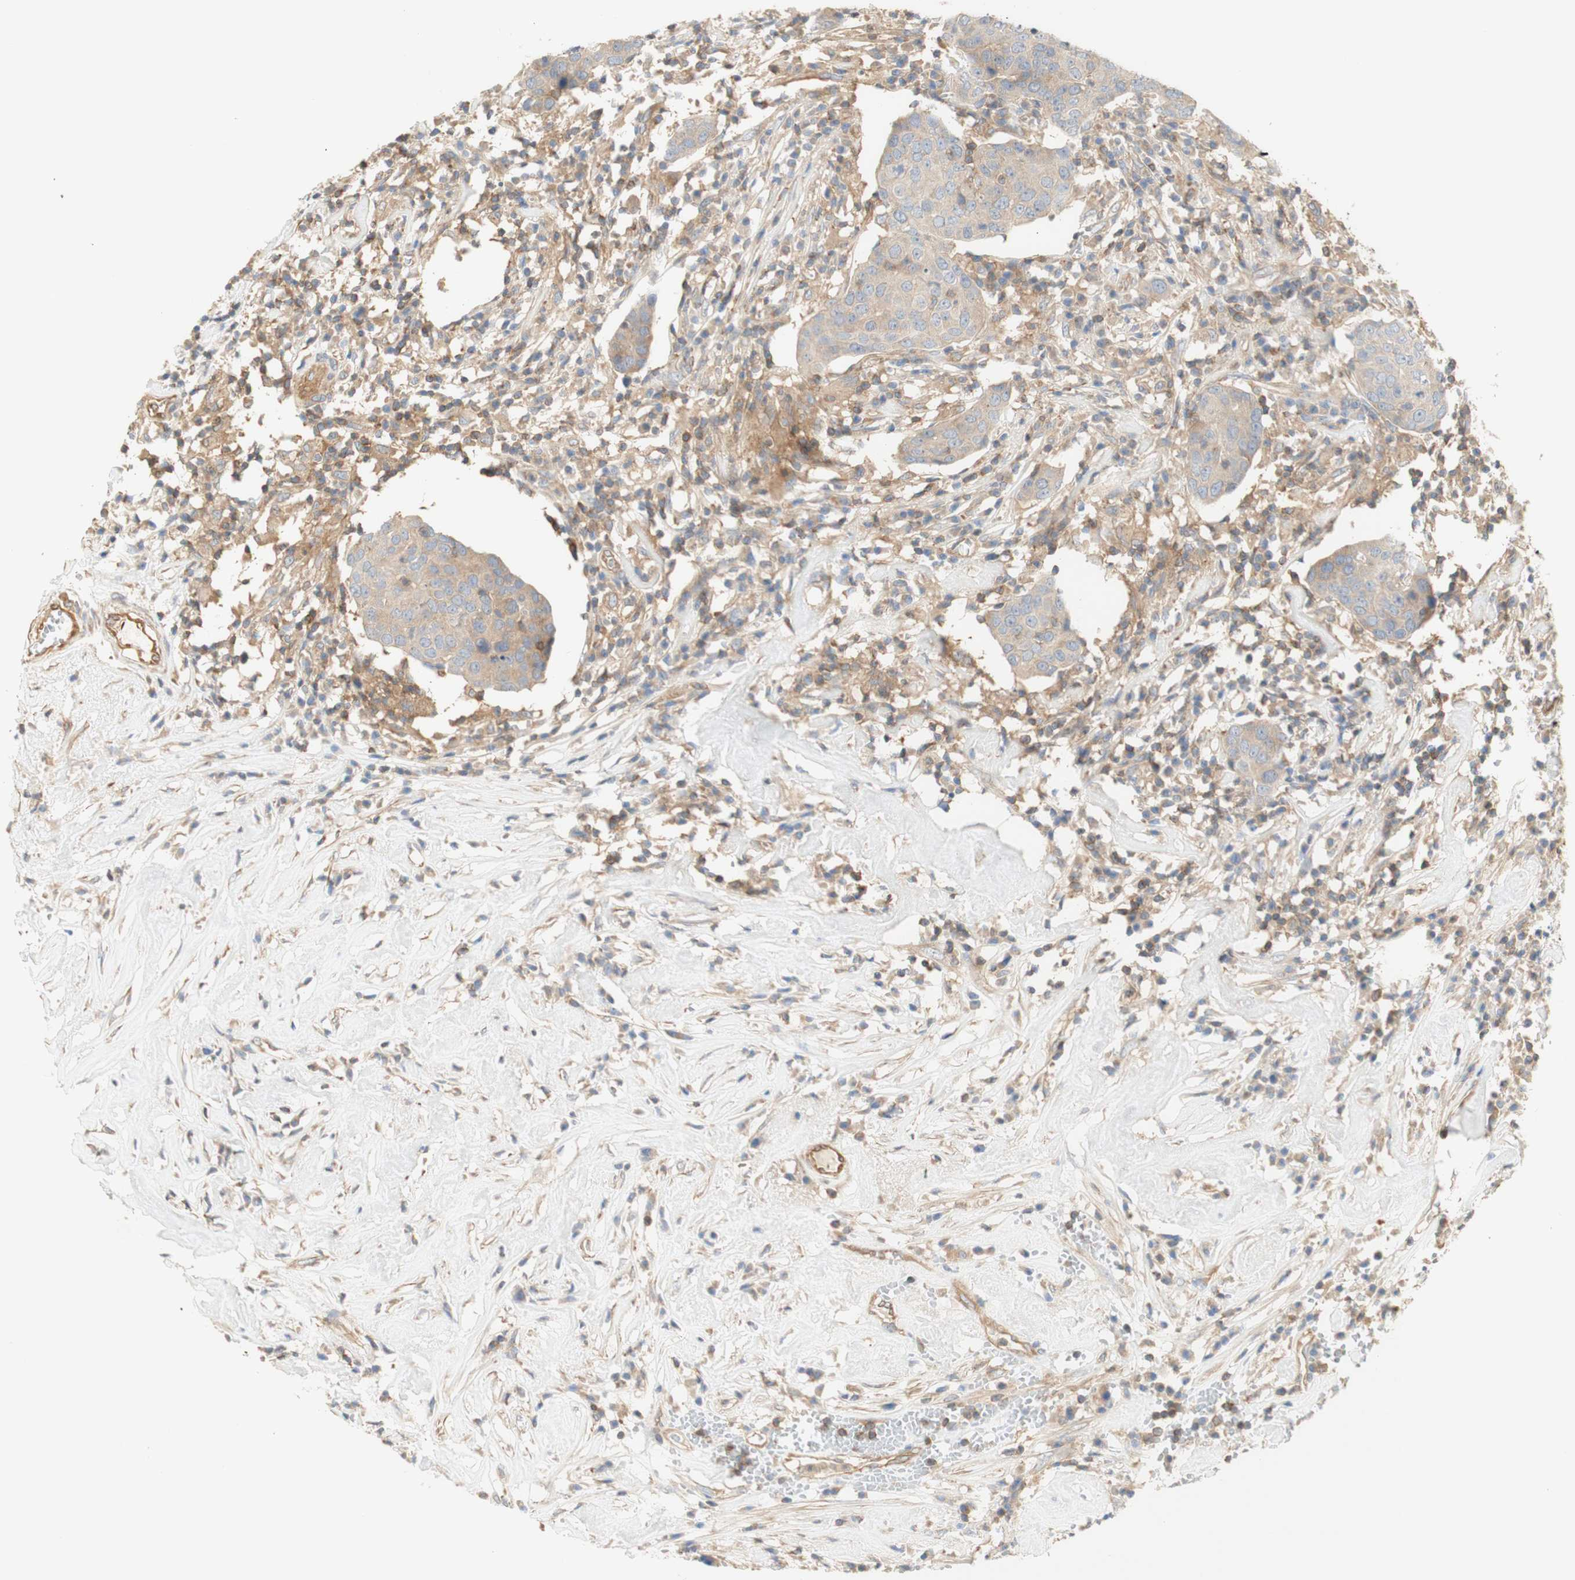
{"staining": {"intensity": "weak", "quantity": ">75%", "location": "cytoplasmic/membranous"}, "tissue": "head and neck cancer", "cell_type": "Tumor cells", "image_type": "cancer", "snomed": [{"axis": "morphology", "description": "Adenocarcinoma, NOS"}, {"axis": "topography", "description": "Salivary gland"}, {"axis": "topography", "description": "Head-Neck"}], "caption": "Head and neck cancer stained with immunohistochemistry (IHC) exhibits weak cytoplasmic/membranous positivity in approximately >75% of tumor cells.", "gene": "IKBKG", "patient": {"sex": "female", "age": 65}}